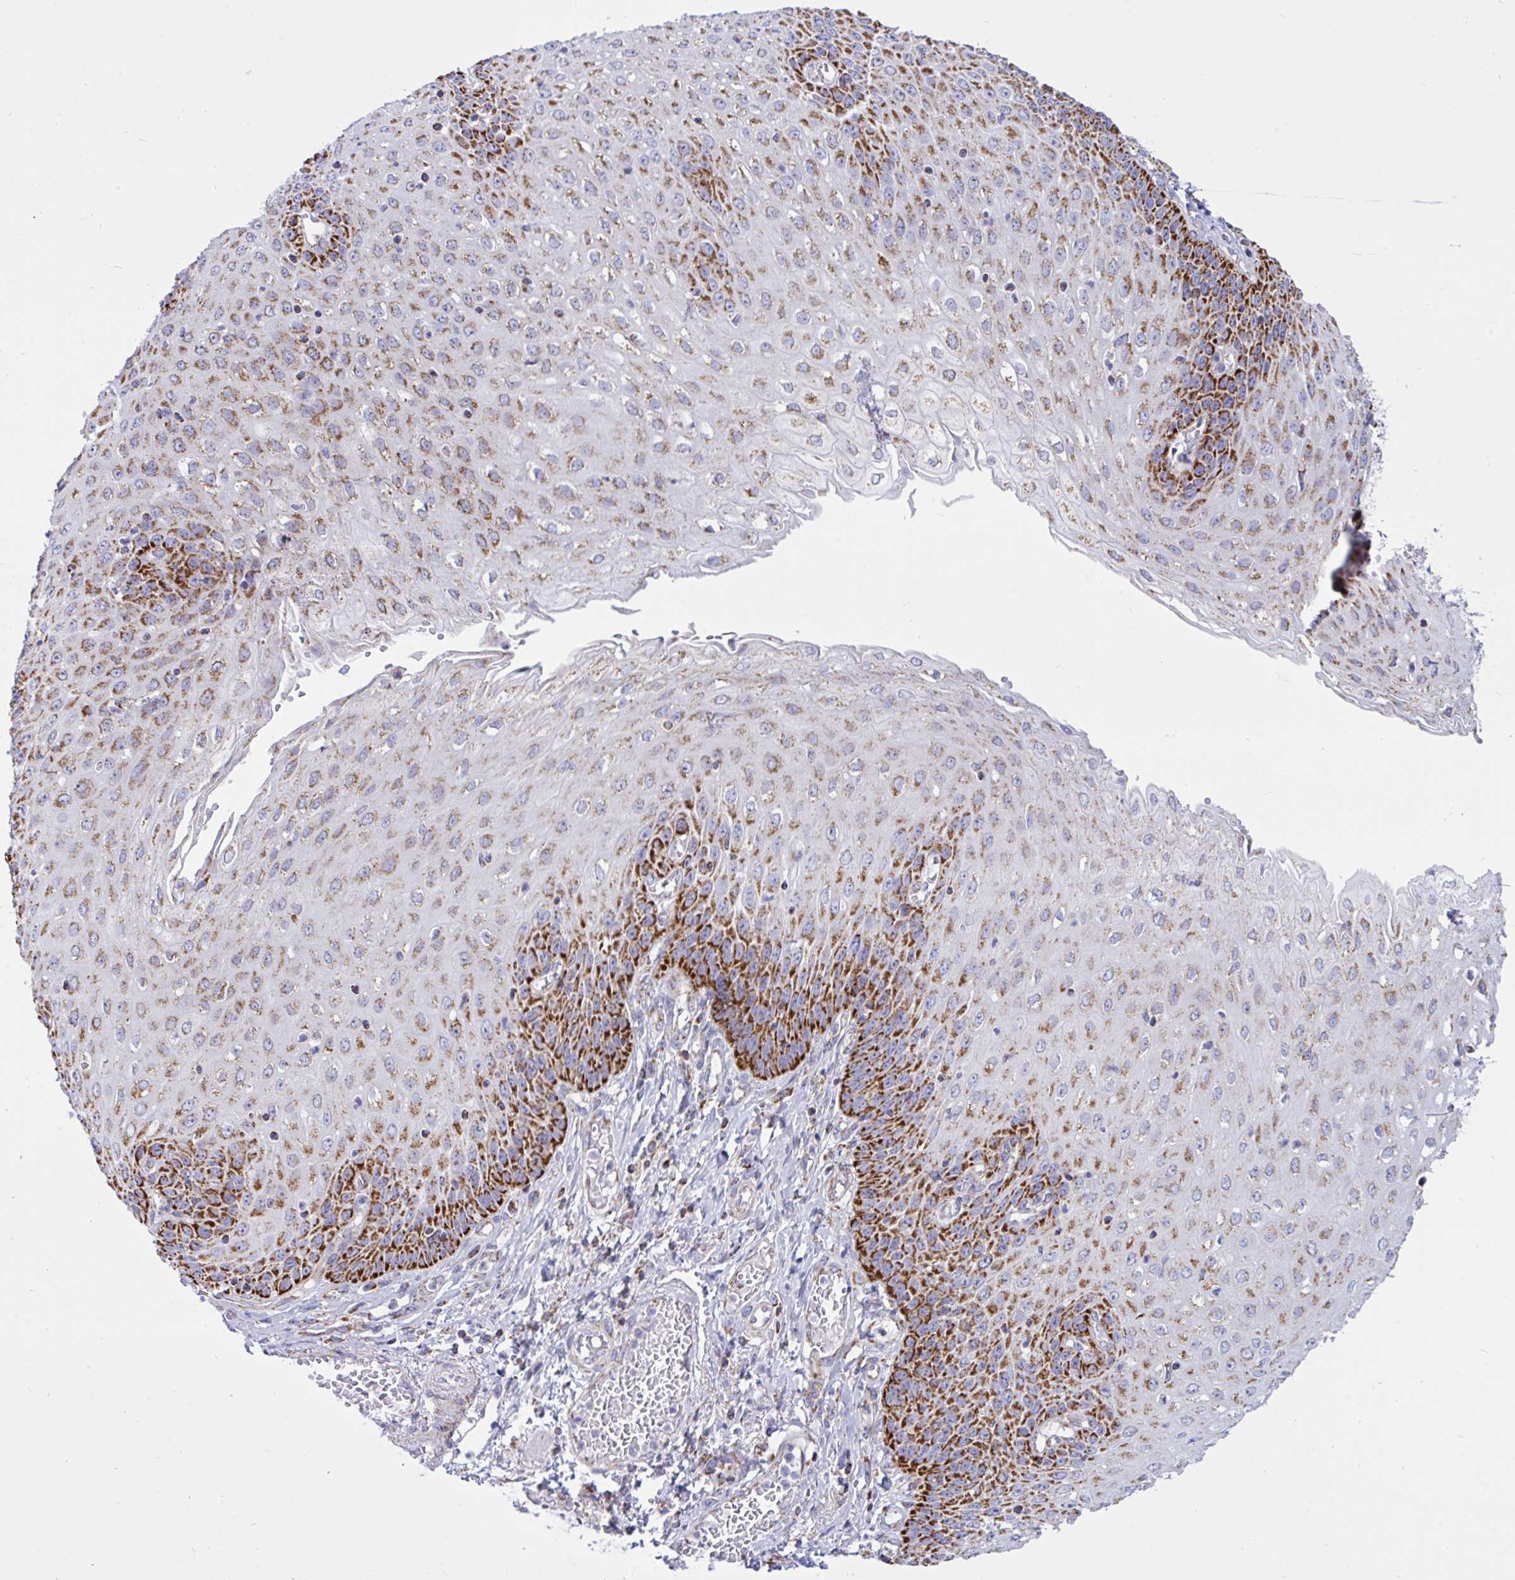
{"staining": {"intensity": "strong", "quantity": "25%-75%", "location": "cytoplasmic/membranous"}, "tissue": "esophagus", "cell_type": "Squamous epithelial cells", "image_type": "normal", "snomed": [{"axis": "morphology", "description": "Normal tissue, NOS"}, {"axis": "morphology", "description": "Adenocarcinoma, NOS"}, {"axis": "topography", "description": "Esophagus"}], "caption": "This is a photomicrograph of immunohistochemistry (IHC) staining of unremarkable esophagus, which shows strong positivity in the cytoplasmic/membranous of squamous epithelial cells.", "gene": "HSPE1", "patient": {"sex": "male", "age": 81}}